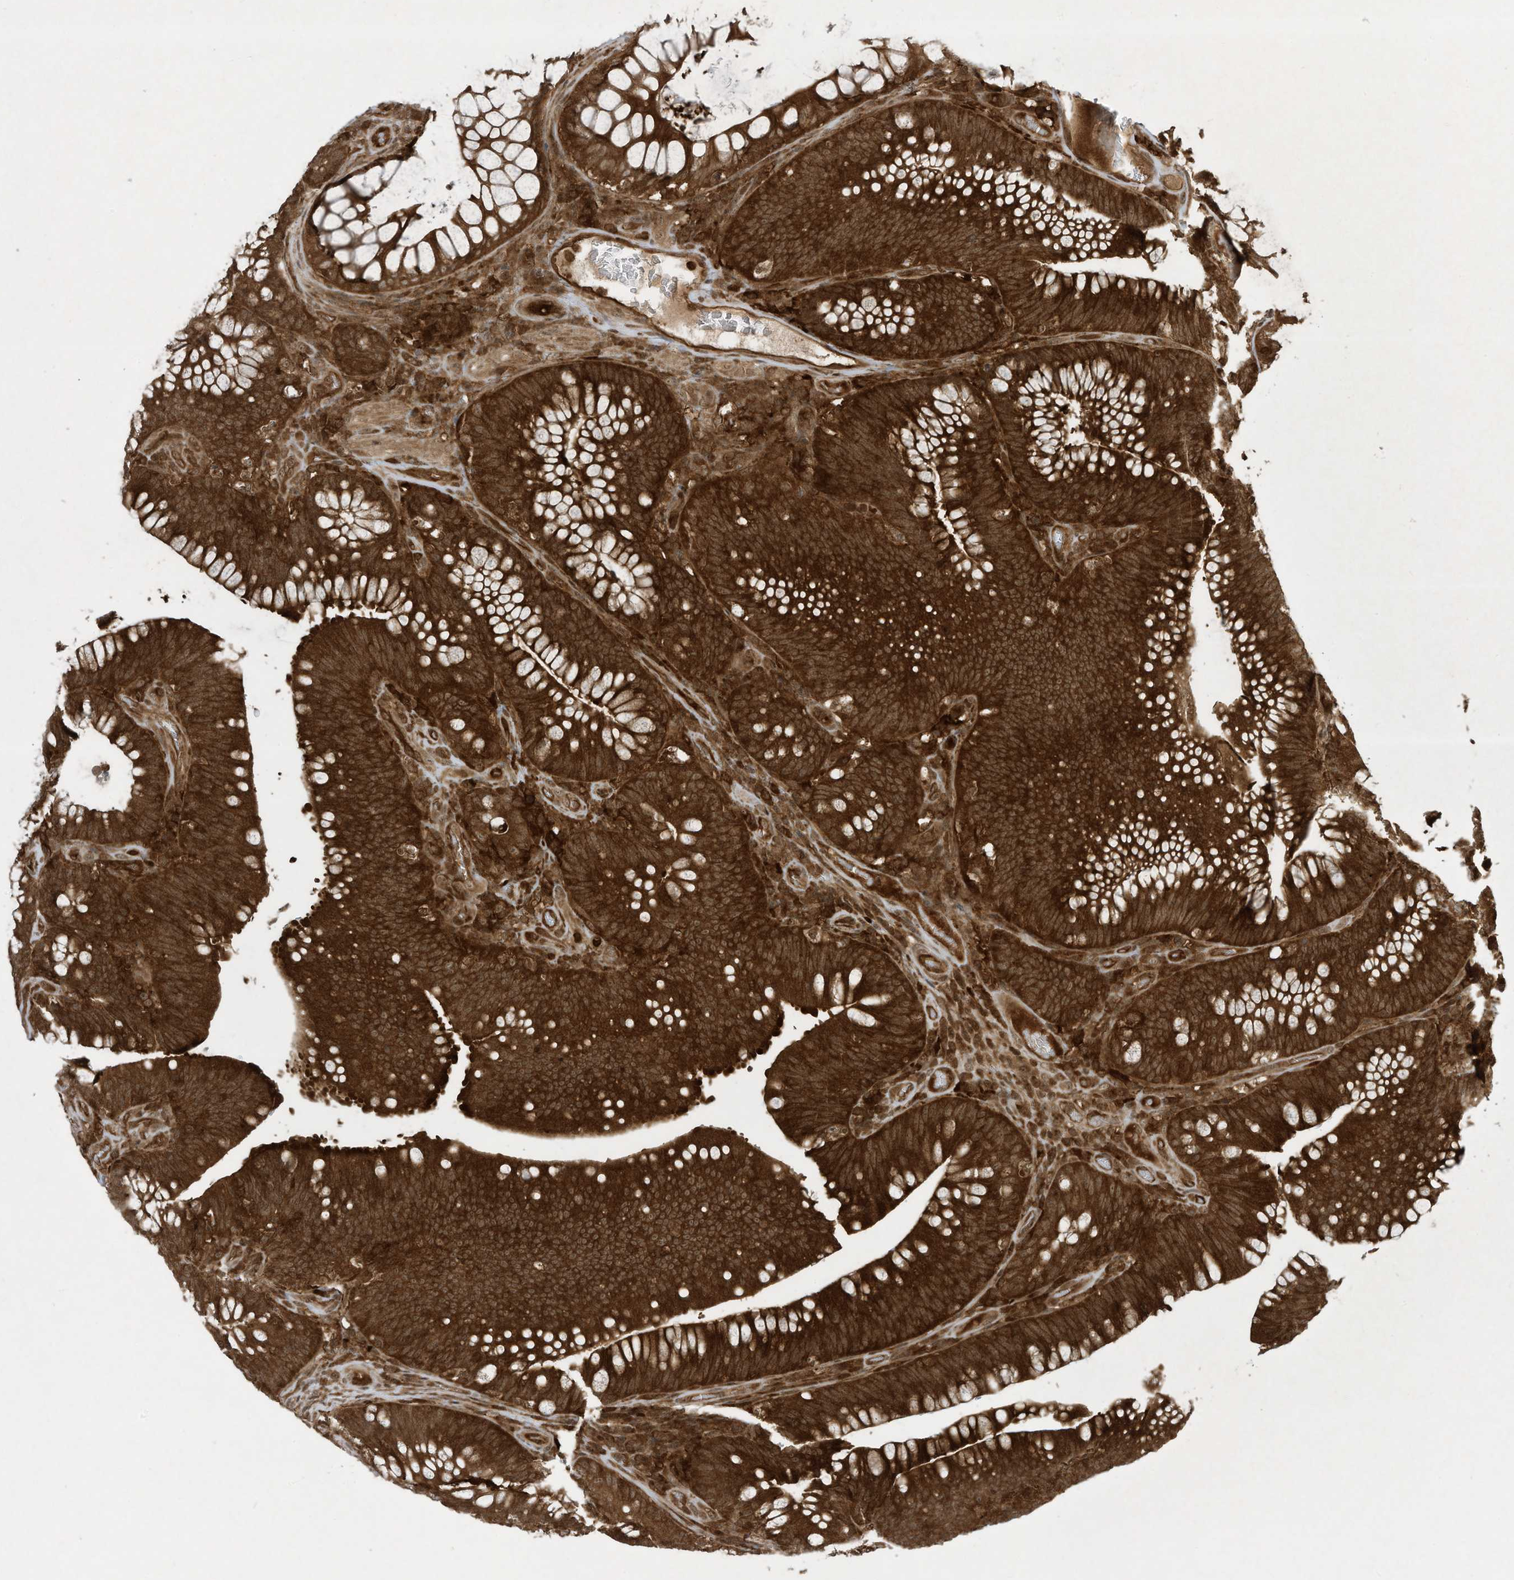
{"staining": {"intensity": "strong", "quantity": ">75%", "location": "cytoplasmic/membranous"}, "tissue": "colorectal cancer", "cell_type": "Tumor cells", "image_type": "cancer", "snomed": [{"axis": "morphology", "description": "Normal tissue, NOS"}, {"axis": "topography", "description": "Colon"}], "caption": "This histopathology image exhibits immunohistochemistry (IHC) staining of human colorectal cancer, with high strong cytoplasmic/membranous positivity in about >75% of tumor cells.", "gene": "CERT1", "patient": {"sex": "female", "age": 82}}